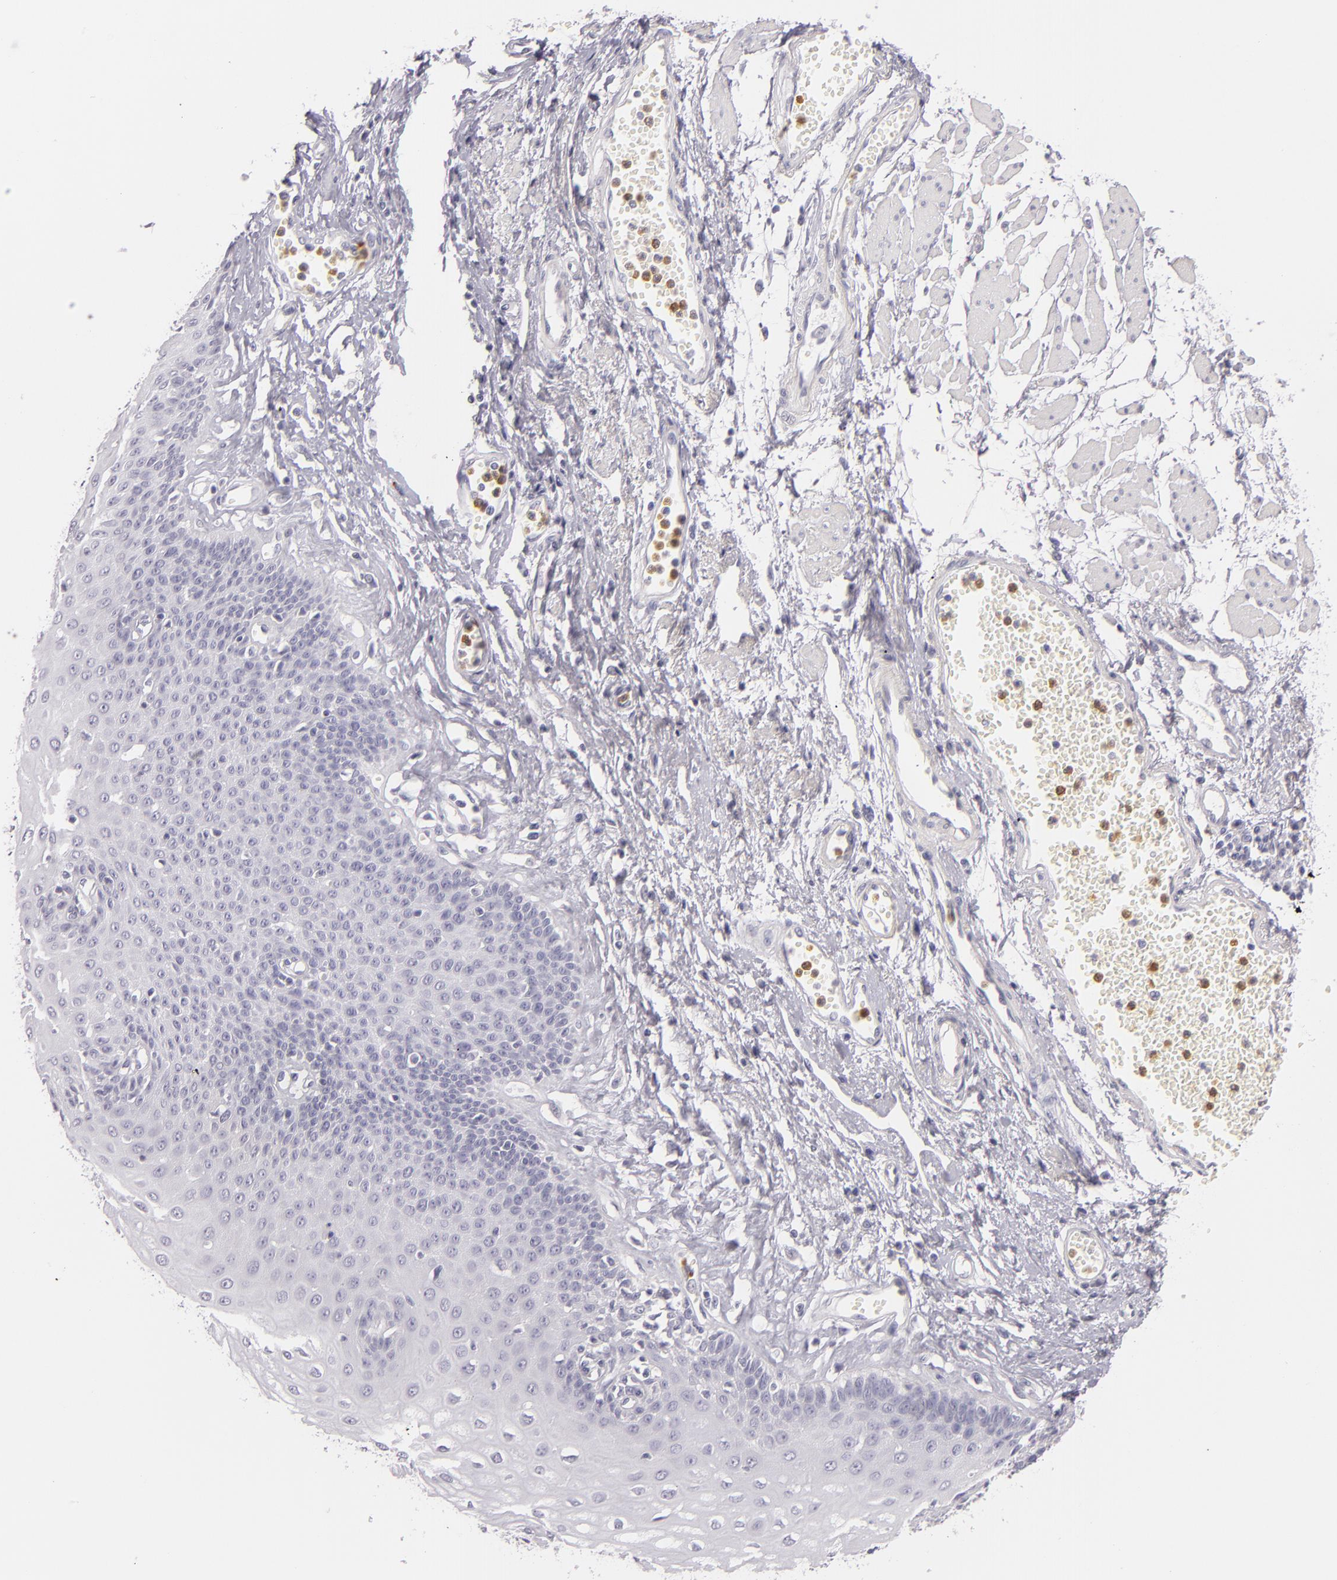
{"staining": {"intensity": "negative", "quantity": "none", "location": "none"}, "tissue": "esophagus", "cell_type": "Squamous epithelial cells", "image_type": "normal", "snomed": [{"axis": "morphology", "description": "Normal tissue, NOS"}, {"axis": "topography", "description": "Esophagus"}], "caption": "This histopathology image is of normal esophagus stained with immunohistochemistry to label a protein in brown with the nuclei are counter-stained blue. There is no expression in squamous epithelial cells. (DAB (3,3'-diaminobenzidine) immunohistochemistry with hematoxylin counter stain).", "gene": "FAM181A", "patient": {"sex": "male", "age": 65}}